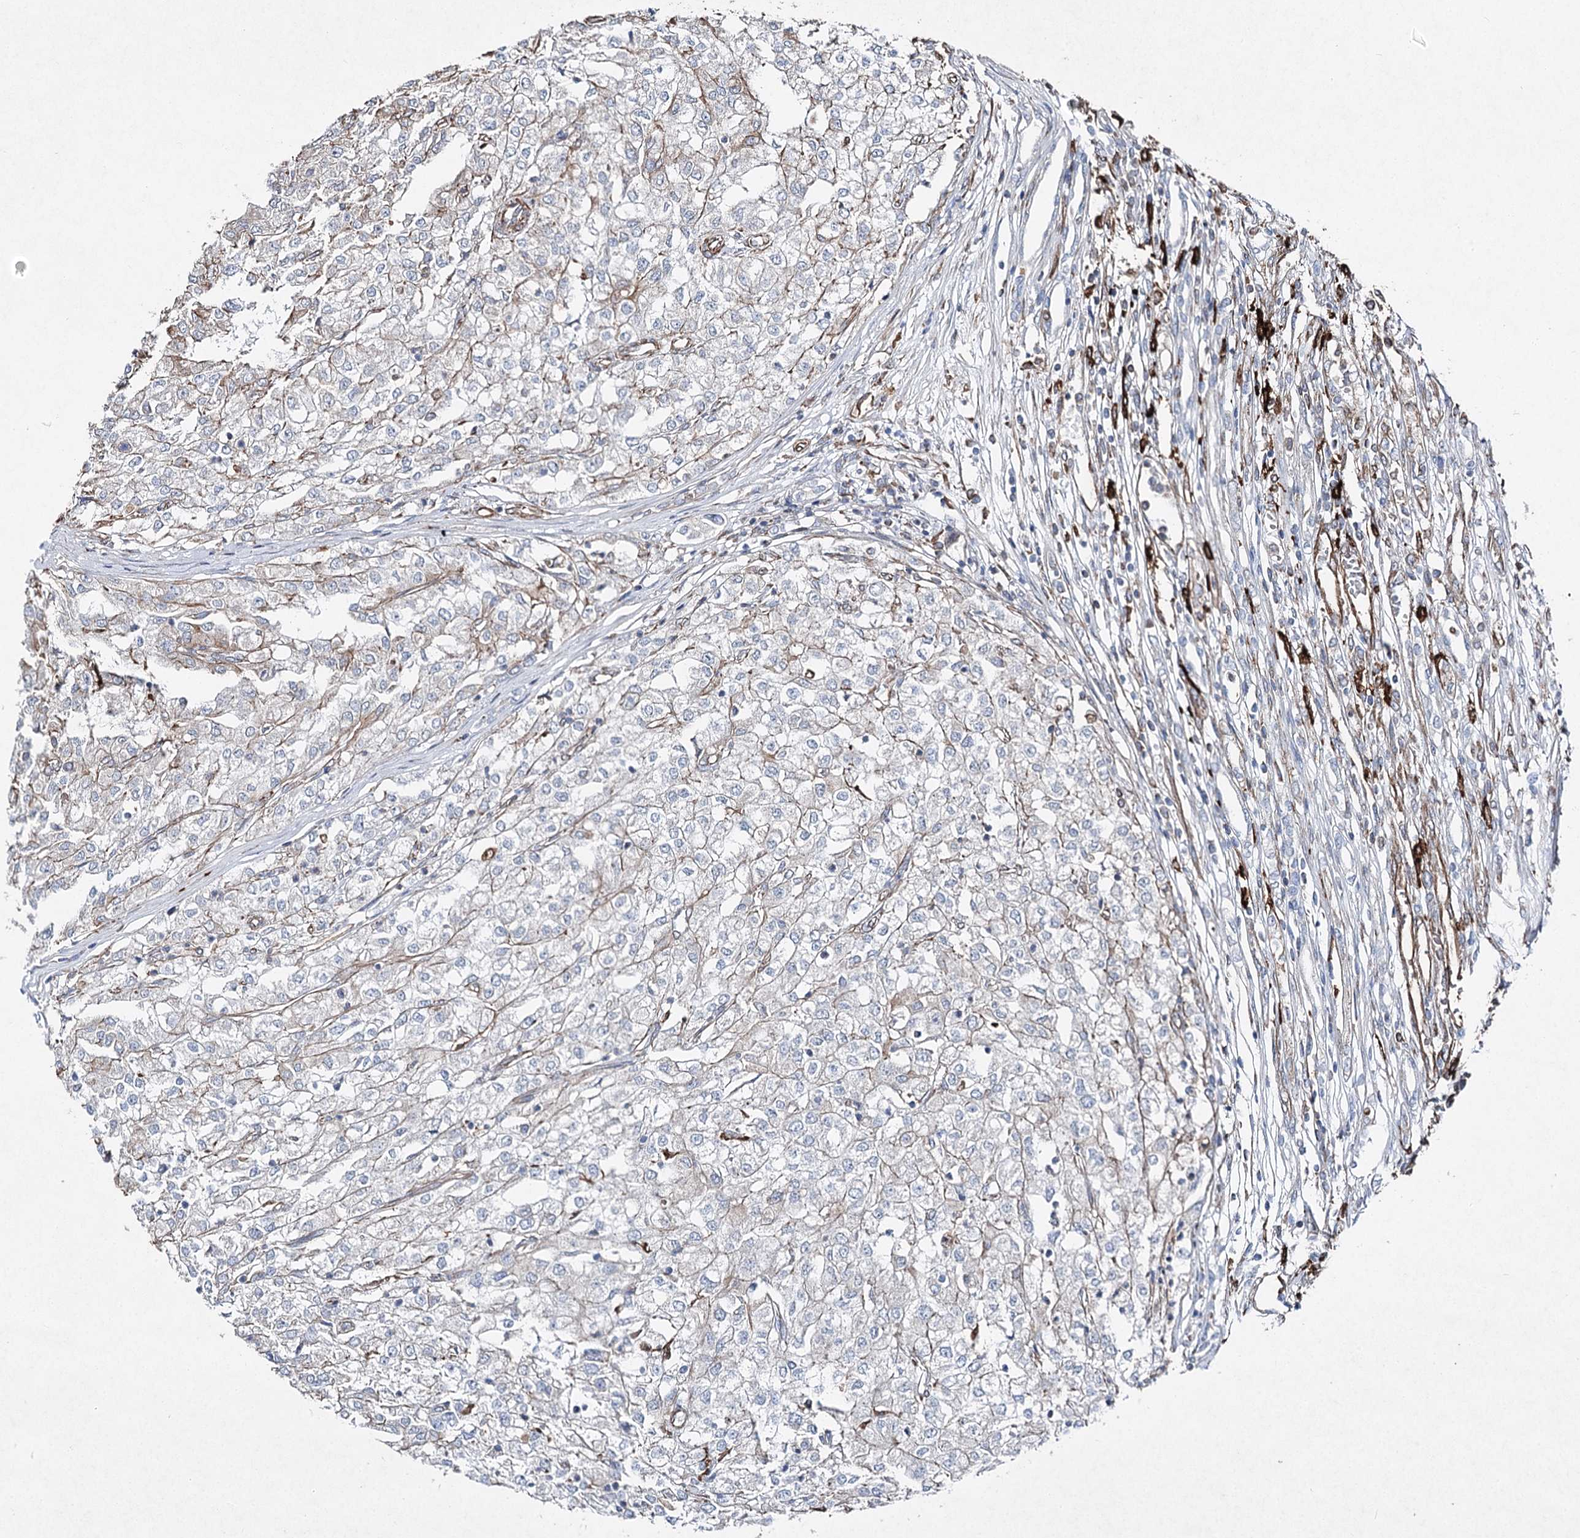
{"staining": {"intensity": "negative", "quantity": "none", "location": "none"}, "tissue": "renal cancer", "cell_type": "Tumor cells", "image_type": "cancer", "snomed": [{"axis": "morphology", "description": "Adenocarcinoma, NOS"}, {"axis": "topography", "description": "Kidney"}], "caption": "The immunohistochemistry histopathology image has no significant expression in tumor cells of renal cancer (adenocarcinoma) tissue.", "gene": "CLEC4M", "patient": {"sex": "female", "age": 54}}